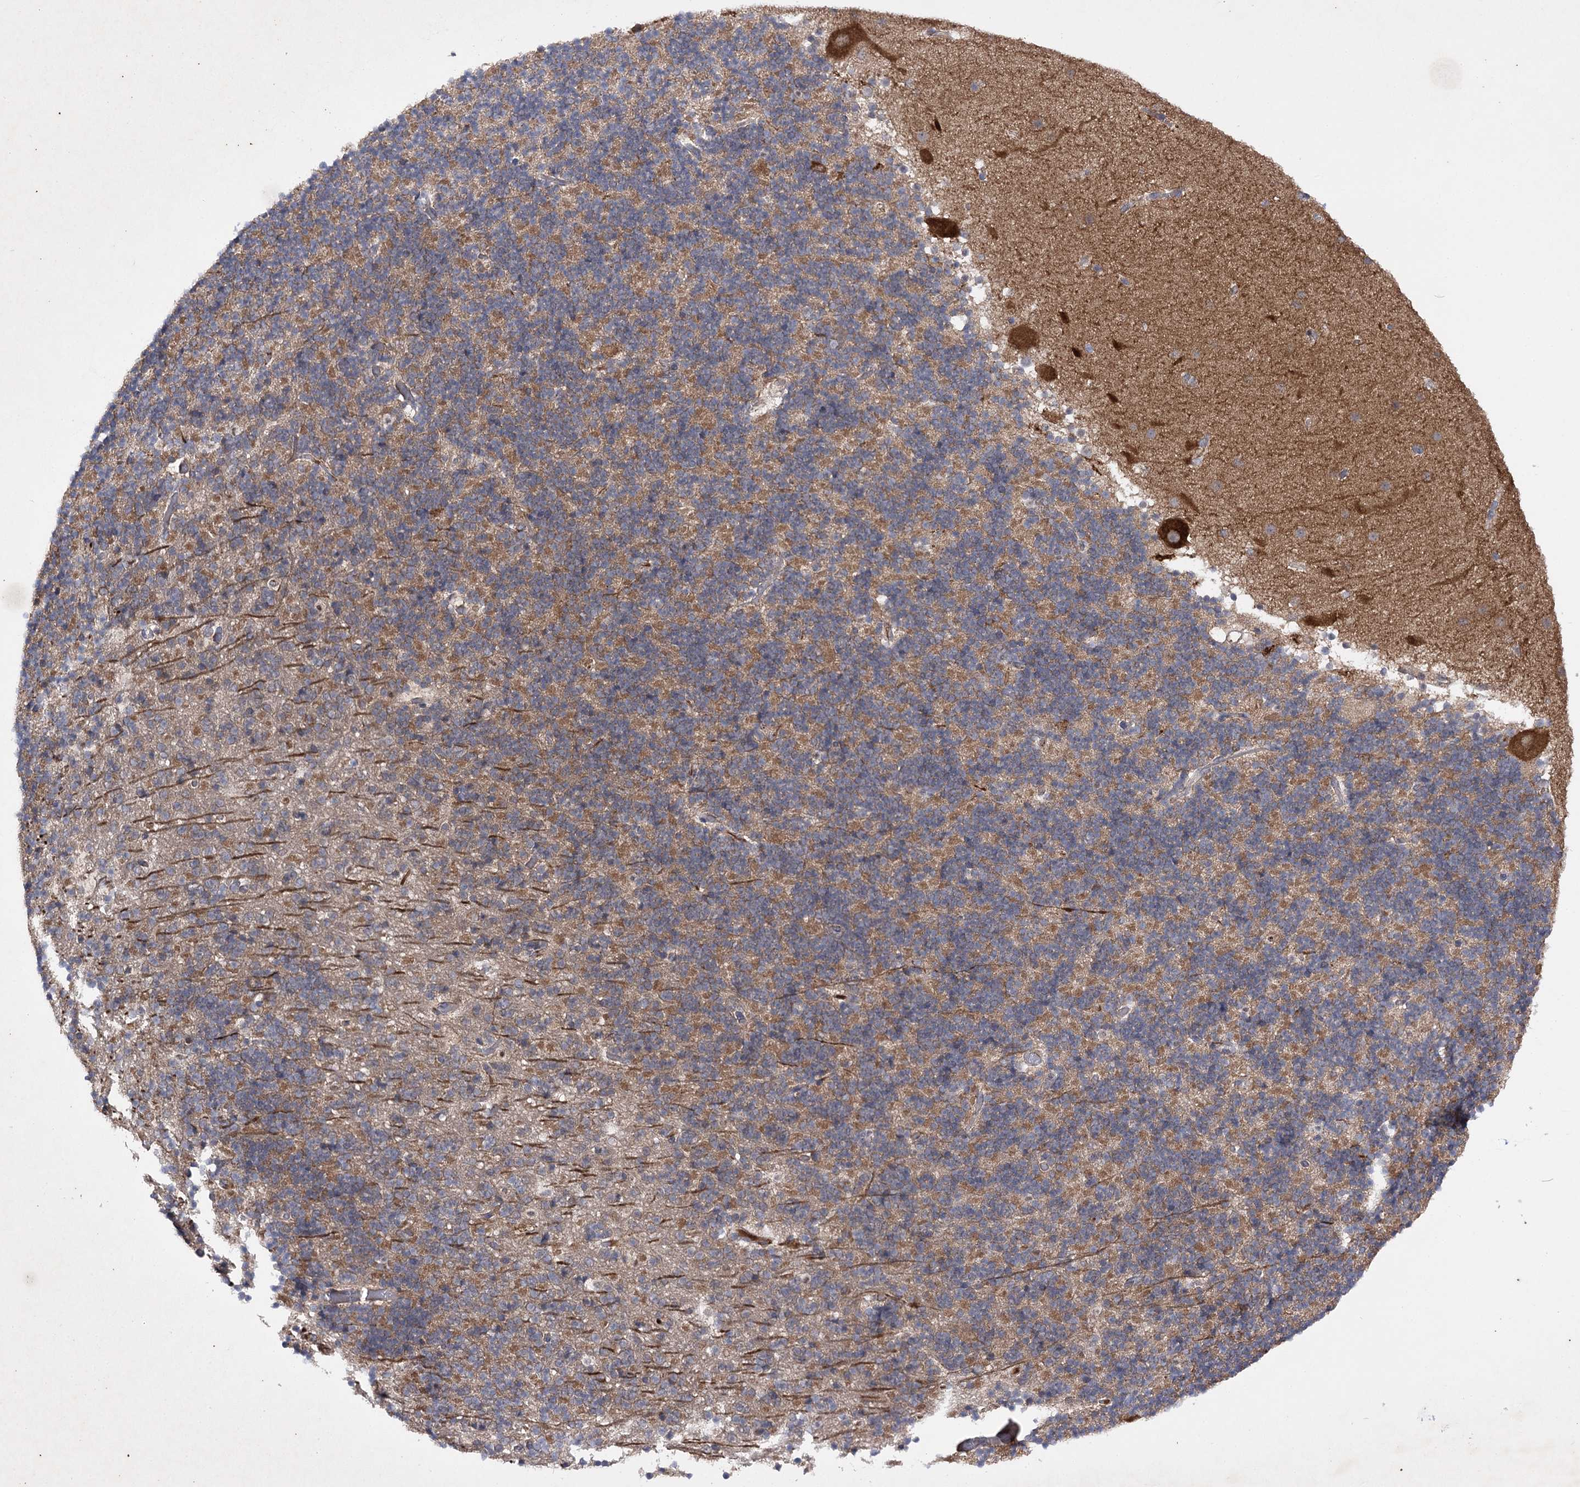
{"staining": {"intensity": "moderate", "quantity": "25%-75%", "location": "cytoplasmic/membranous"}, "tissue": "cerebellum", "cell_type": "Cells in granular layer", "image_type": "normal", "snomed": [{"axis": "morphology", "description": "Normal tissue, NOS"}, {"axis": "topography", "description": "Cerebellum"}], "caption": "Immunohistochemistry (DAB (3,3'-diaminobenzidine)) staining of normal human cerebellum demonstrates moderate cytoplasmic/membranous protein positivity in approximately 25%-75% of cells in granular layer.", "gene": "BCR", "patient": {"sex": "male", "age": 57}}